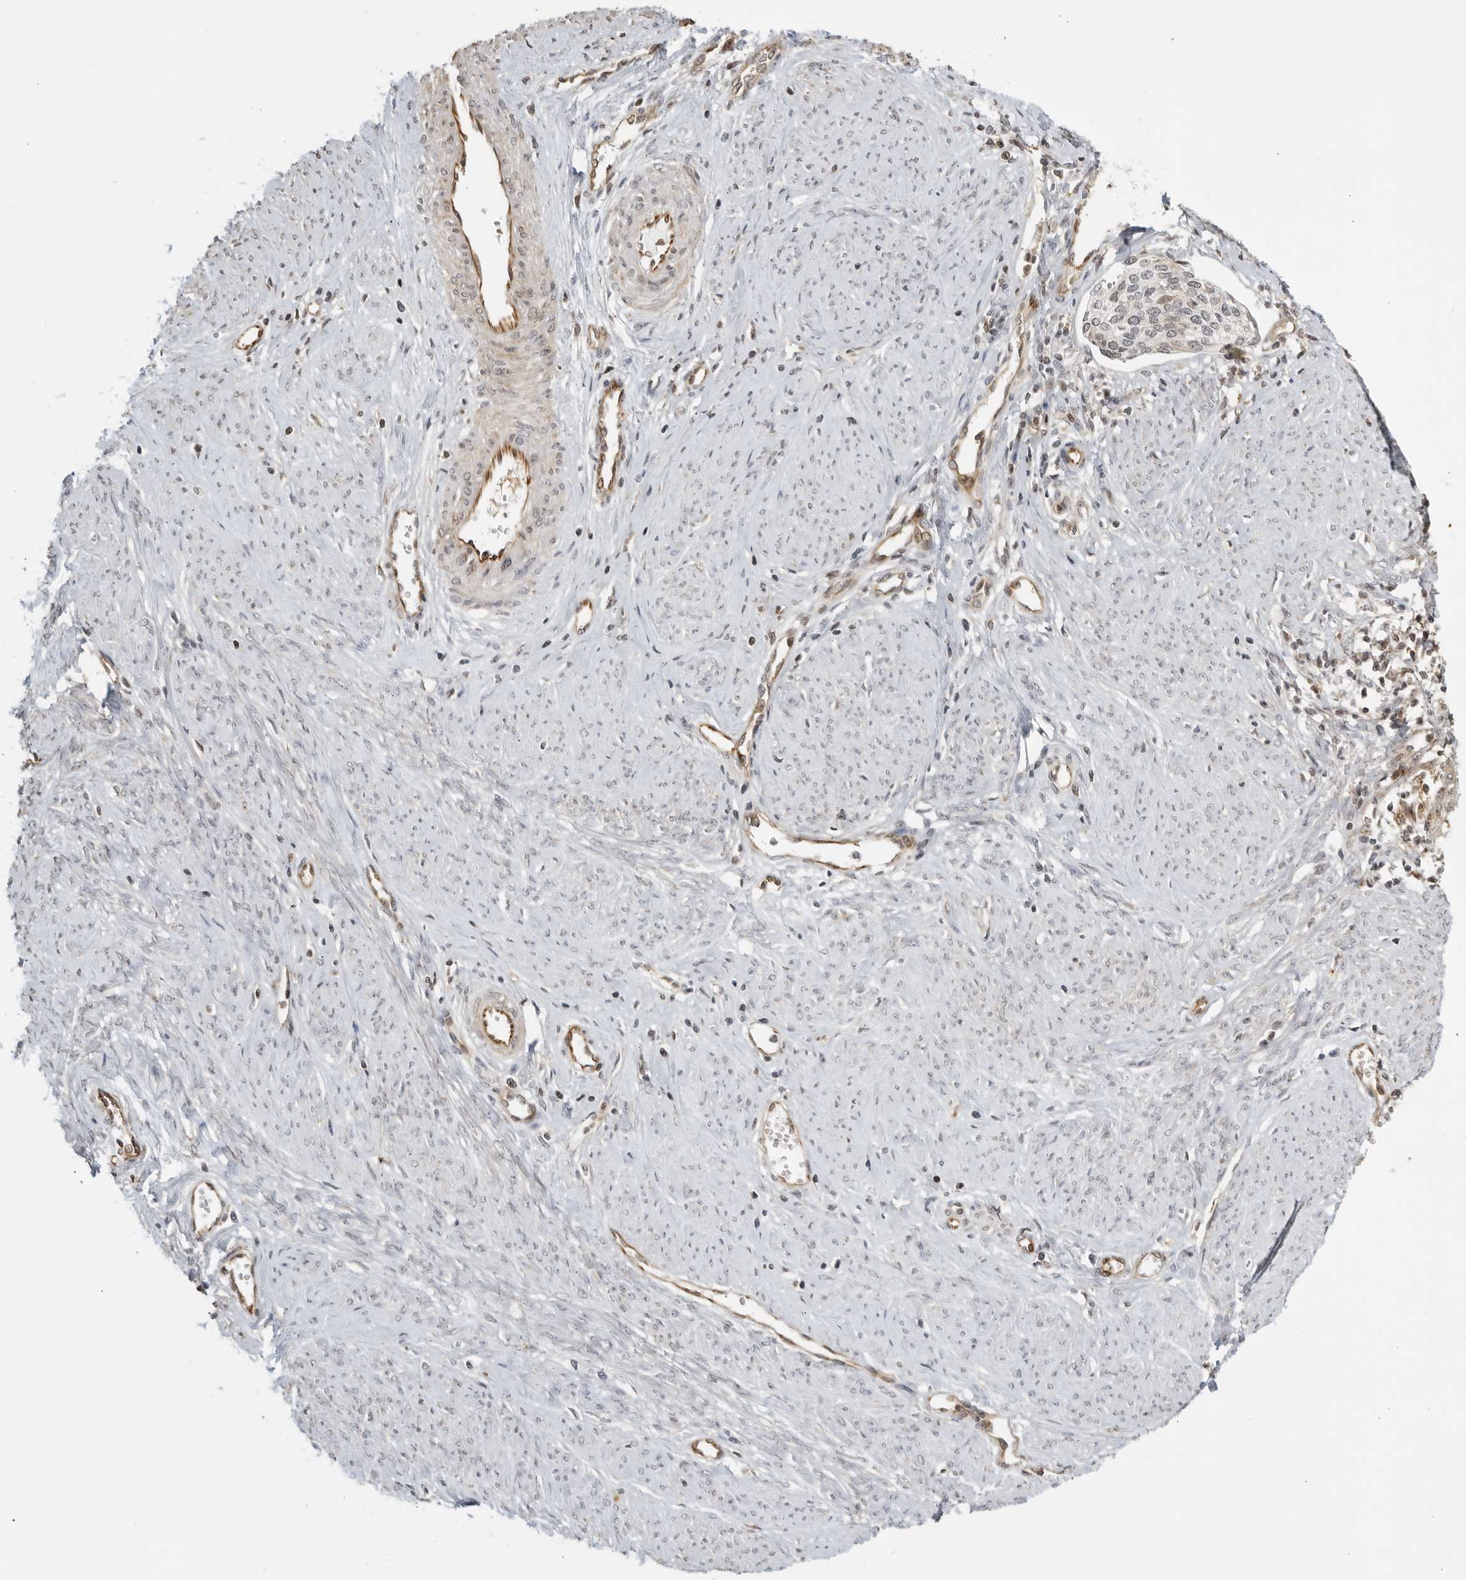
{"staining": {"intensity": "negative", "quantity": "none", "location": "none"}, "tissue": "cervical cancer", "cell_type": "Tumor cells", "image_type": "cancer", "snomed": [{"axis": "morphology", "description": "Squamous cell carcinoma, NOS"}, {"axis": "topography", "description": "Cervix"}], "caption": "Tumor cells are negative for protein expression in human squamous cell carcinoma (cervical).", "gene": "TCF21", "patient": {"sex": "female", "age": 37}}